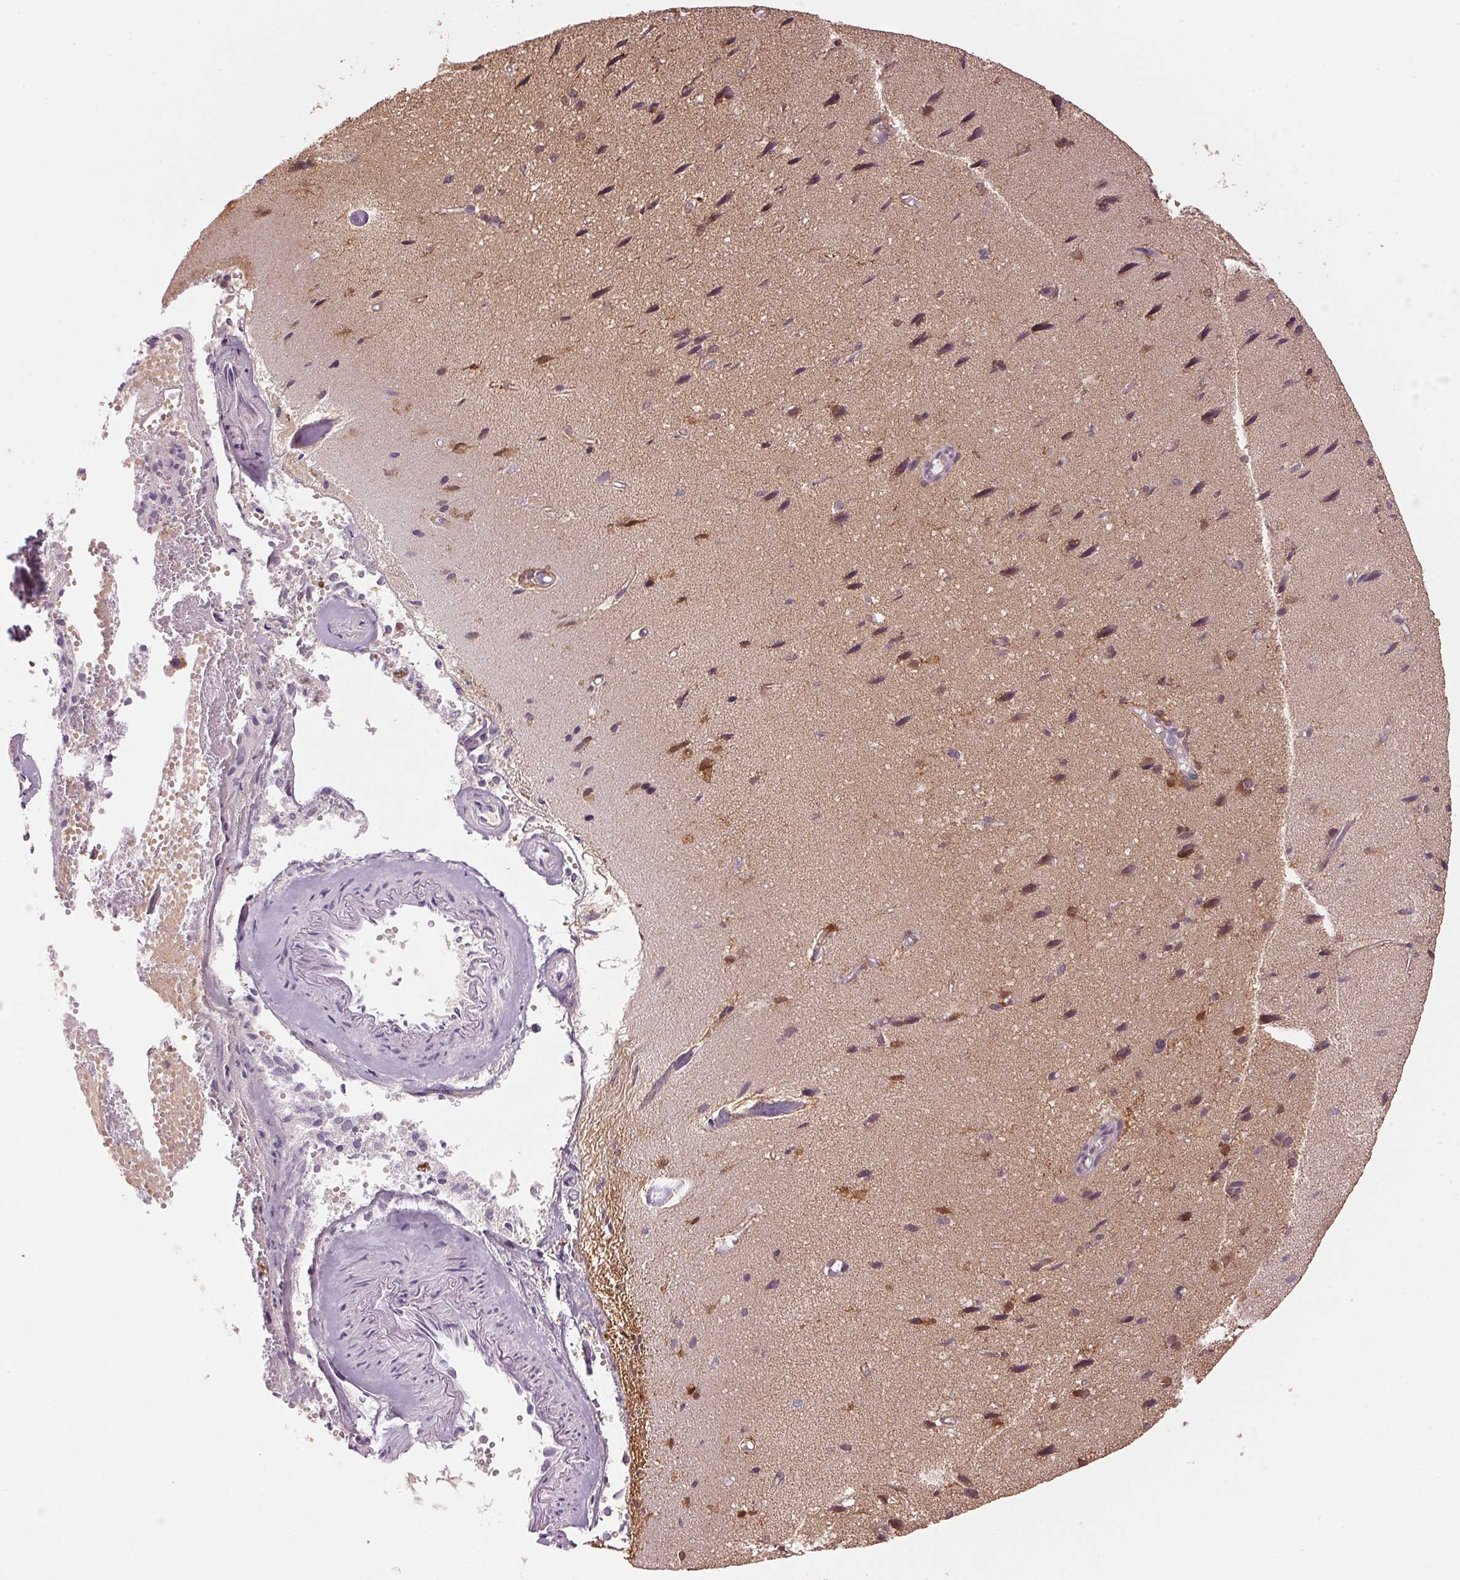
{"staining": {"intensity": "weak", "quantity": "25%-75%", "location": "cytoplasmic/membranous"}, "tissue": "cerebral cortex", "cell_type": "Endothelial cells", "image_type": "normal", "snomed": [{"axis": "morphology", "description": "Normal tissue, NOS"}, {"axis": "morphology", "description": "Glioma, malignant, High grade"}, {"axis": "topography", "description": "Cerebral cortex"}], "caption": "High-magnification brightfield microscopy of benign cerebral cortex stained with DAB (3,3'-diaminobenzidine) (brown) and counterstained with hematoxylin (blue). endothelial cells exhibit weak cytoplasmic/membranous positivity is identified in about25%-75% of cells. Ihc stains the protein in brown and the nuclei are stained blue.", "gene": "ARHGAP6", "patient": {"sex": "male", "age": 71}}